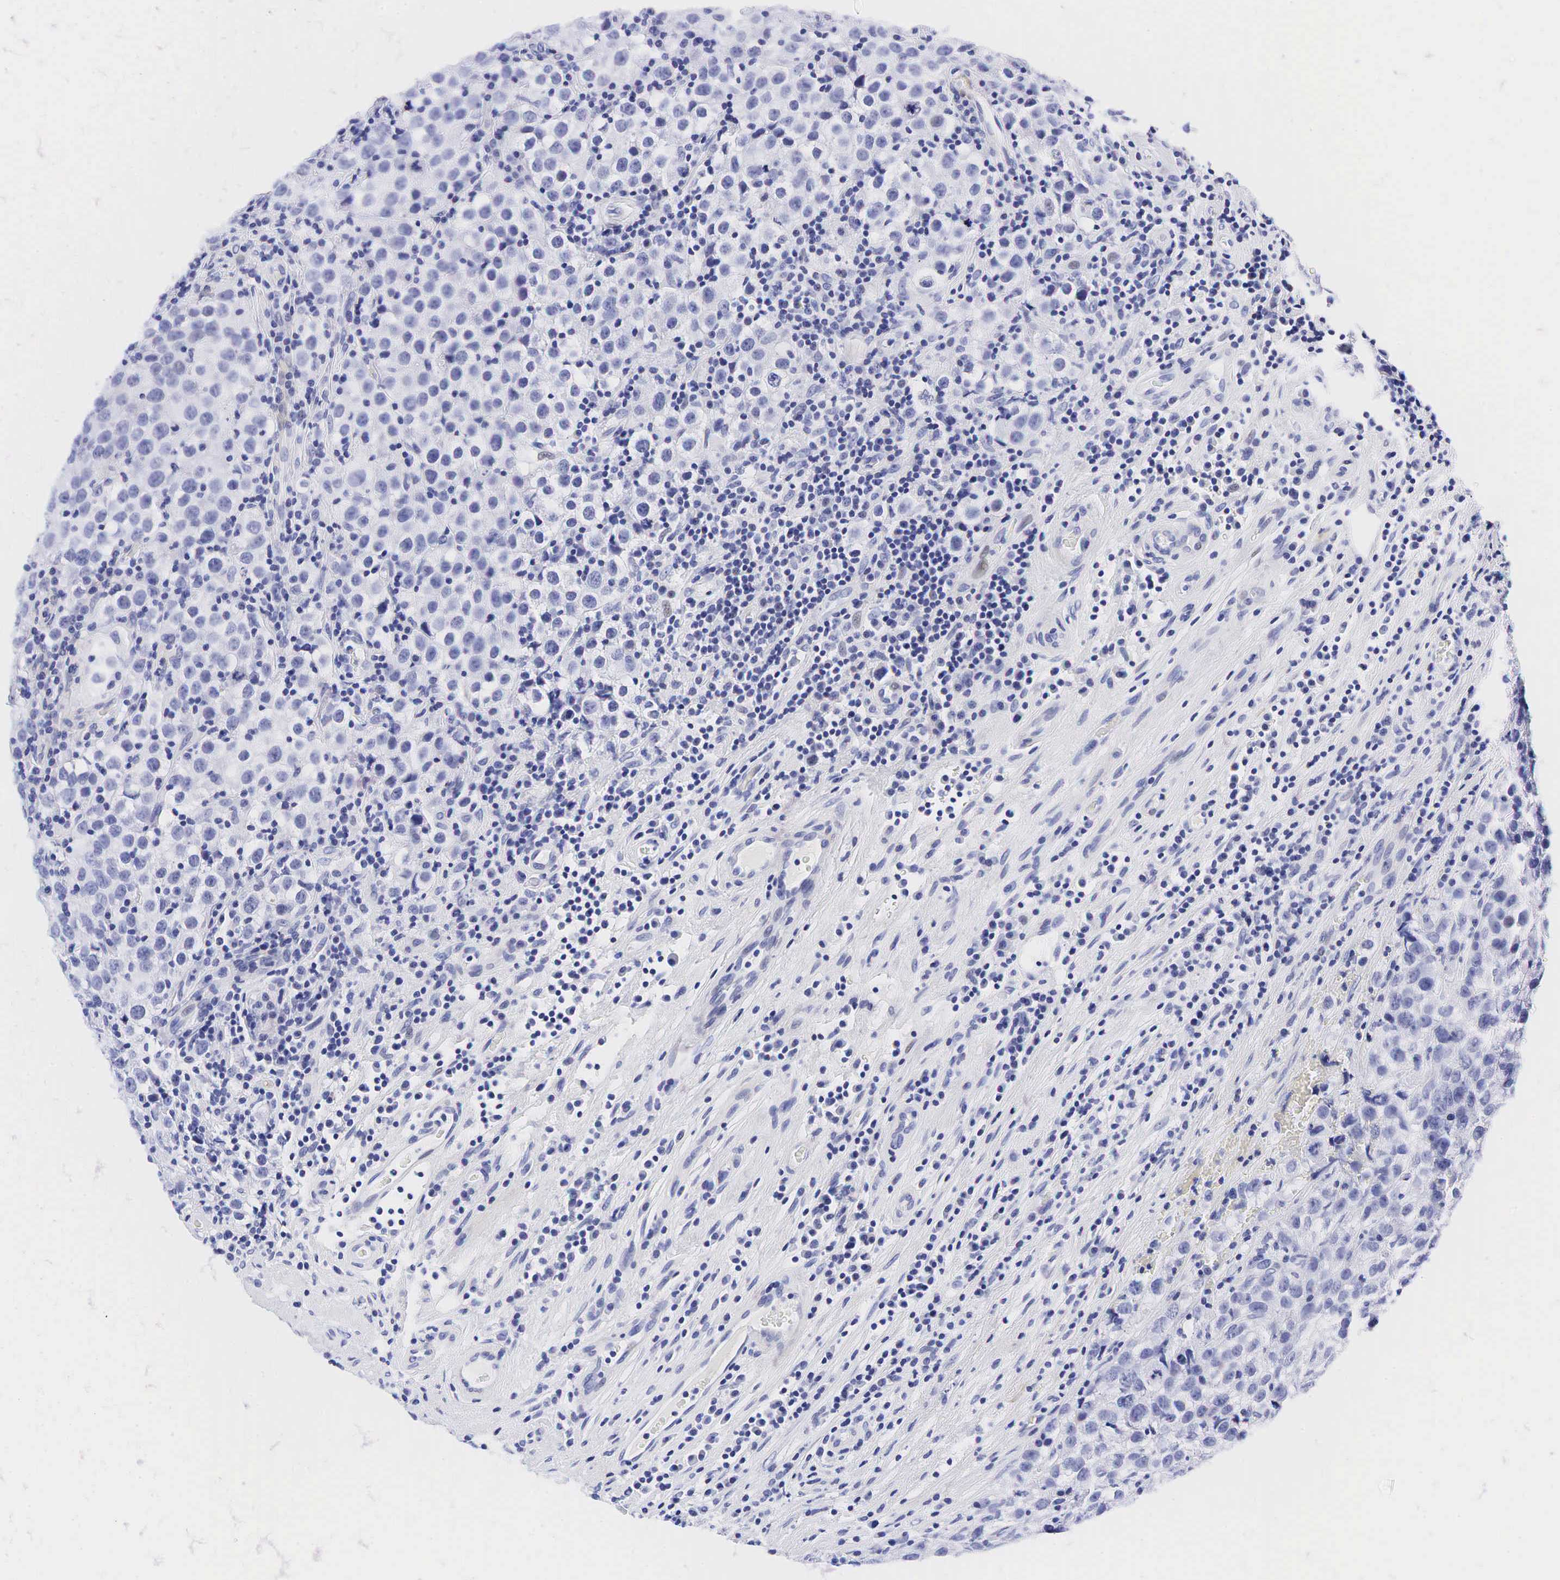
{"staining": {"intensity": "negative", "quantity": "none", "location": "none"}, "tissue": "testis cancer", "cell_type": "Tumor cells", "image_type": "cancer", "snomed": [{"axis": "morphology", "description": "Seminoma, NOS"}, {"axis": "topography", "description": "Testis"}], "caption": "Immunohistochemistry image of human seminoma (testis) stained for a protein (brown), which shows no expression in tumor cells.", "gene": "CALD1", "patient": {"sex": "male", "age": 32}}